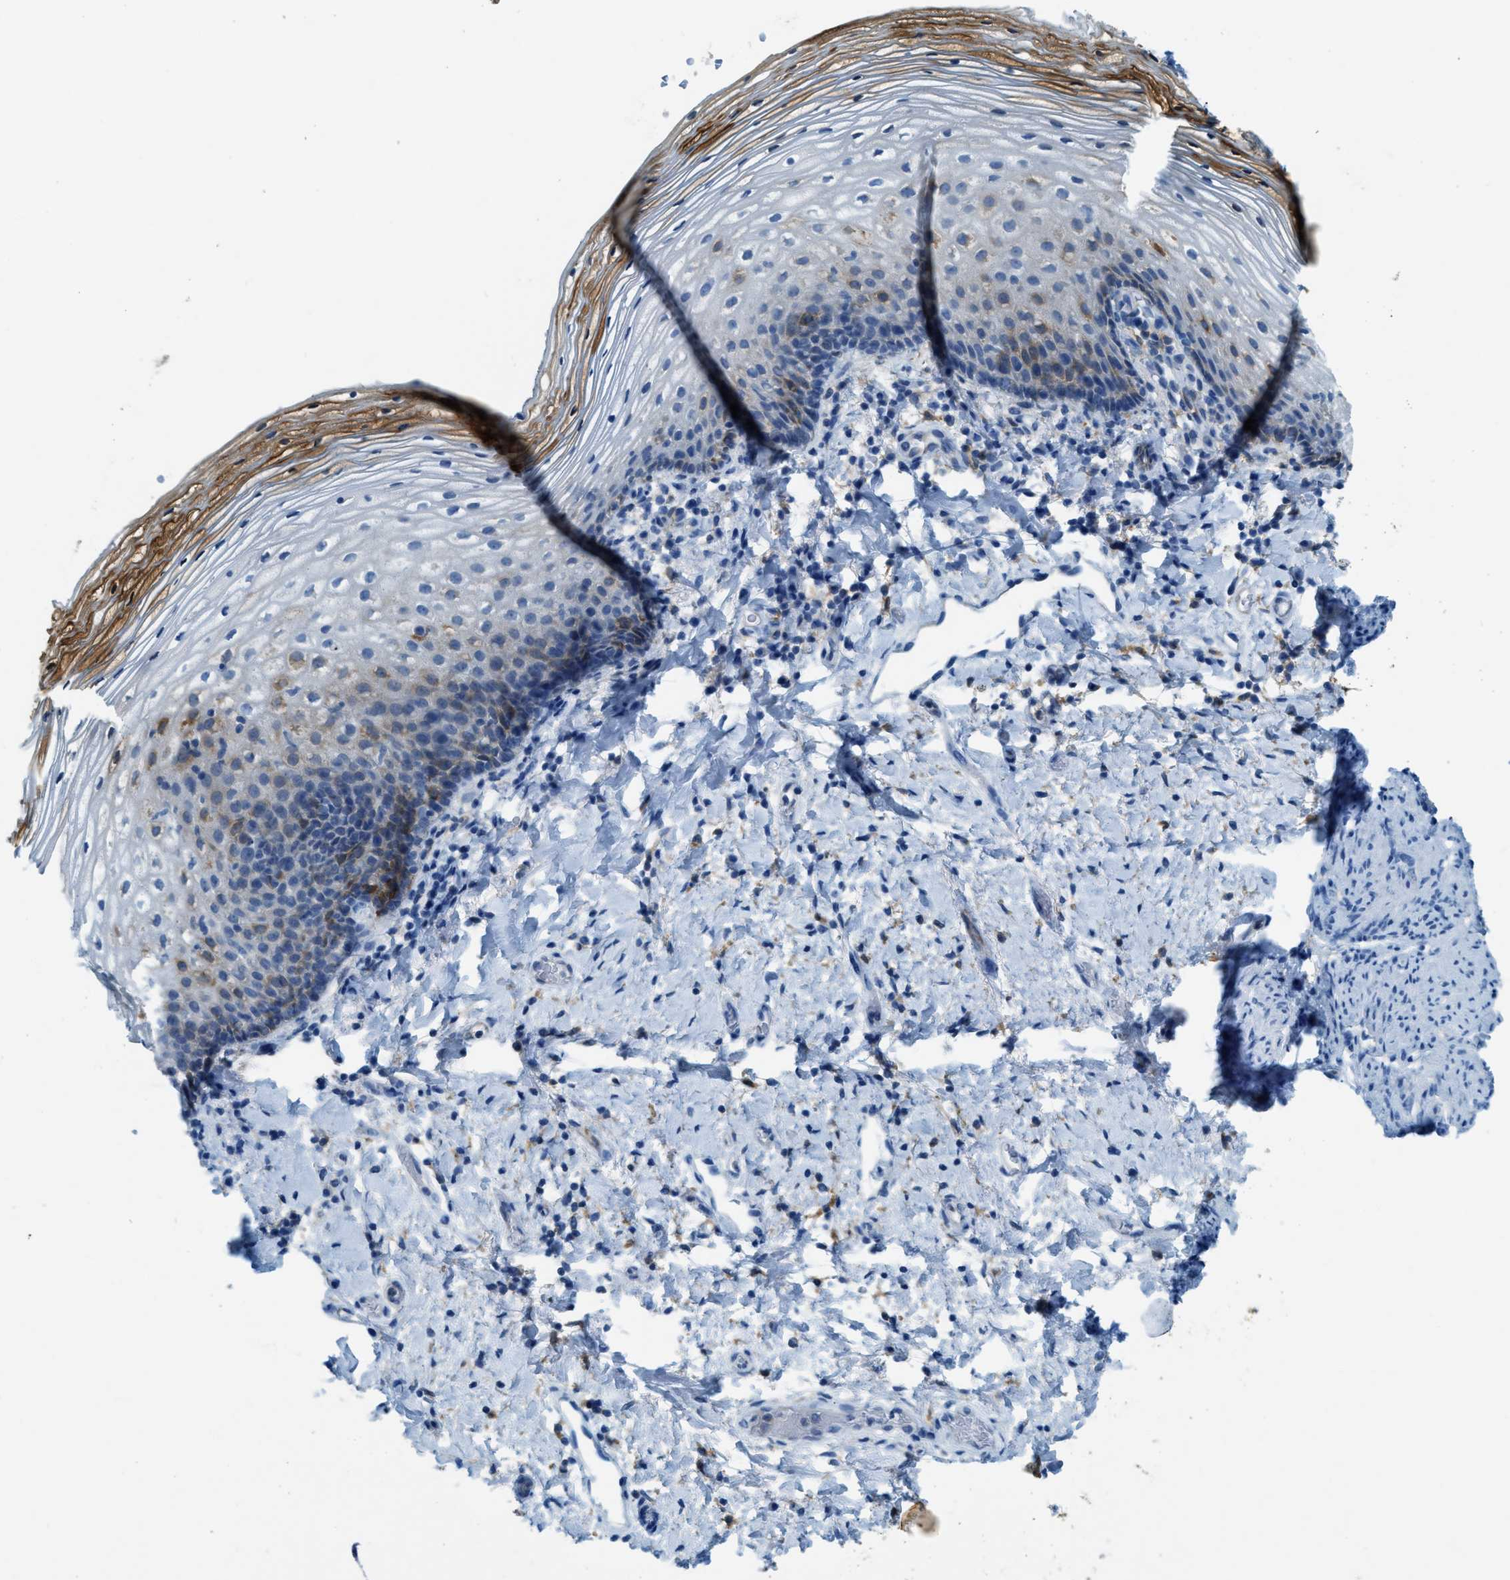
{"staining": {"intensity": "moderate", "quantity": "<25%", "location": "cytoplasmic/membranous"}, "tissue": "vagina", "cell_type": "Squamous epithelial cells", "image_type": "normal", "snomed": [{"axis": "morphology", "description": "Normal tissue, NOS"}, {"axis": "topography", "description": "Vagina"}], "caption": "Protein positivity by immunohistochemistry demonstrates moderate cytoplasmic/membranous expression in approximately <25% of squamous epithelial cells in normal vagina.", "gene": "MATCAP2", "patient": {"sex": "female", "age": 60}}